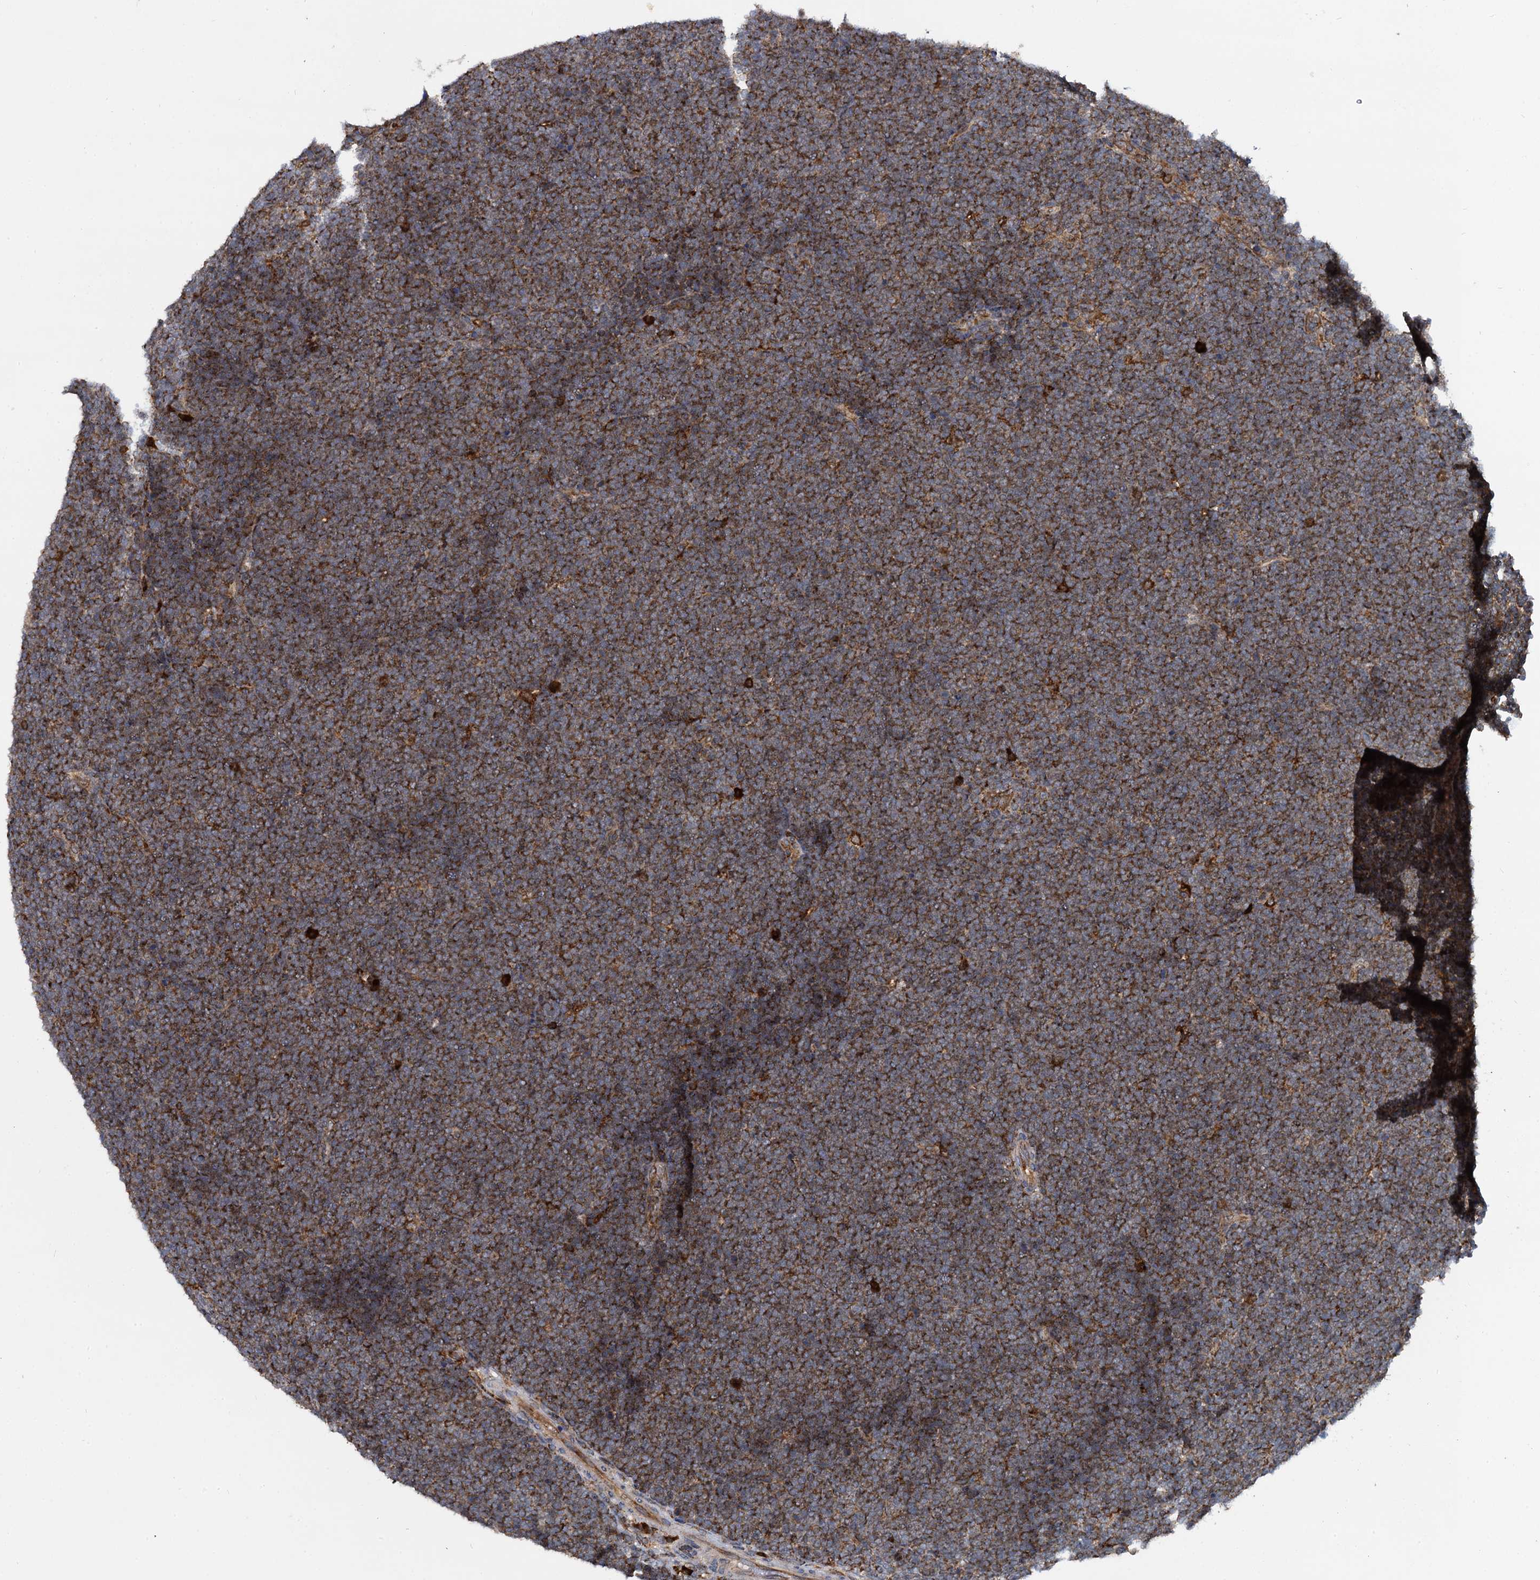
{"staining": {"intensity": "strong", "quantity": ">75%", "location": "cytoplasmic/membranous"}, "tissue": "lymphoma", "cell_type": "Tumor cells", "image_type": "cancer", "snomed": [{"axis": "morphology", "description": "Malignant lymphoma, non-Hodgkin's type, High grade"}, {"axis": "topography", "description": "Lymph node"}], "caption": "Immunohistochemical staining of lymphoma displays high levels of strong cytoplasmic/membranous positivity in about >75% of tumor cells.", "gene": "UFM1", "patient": {"sex": "male", "age": 13}}